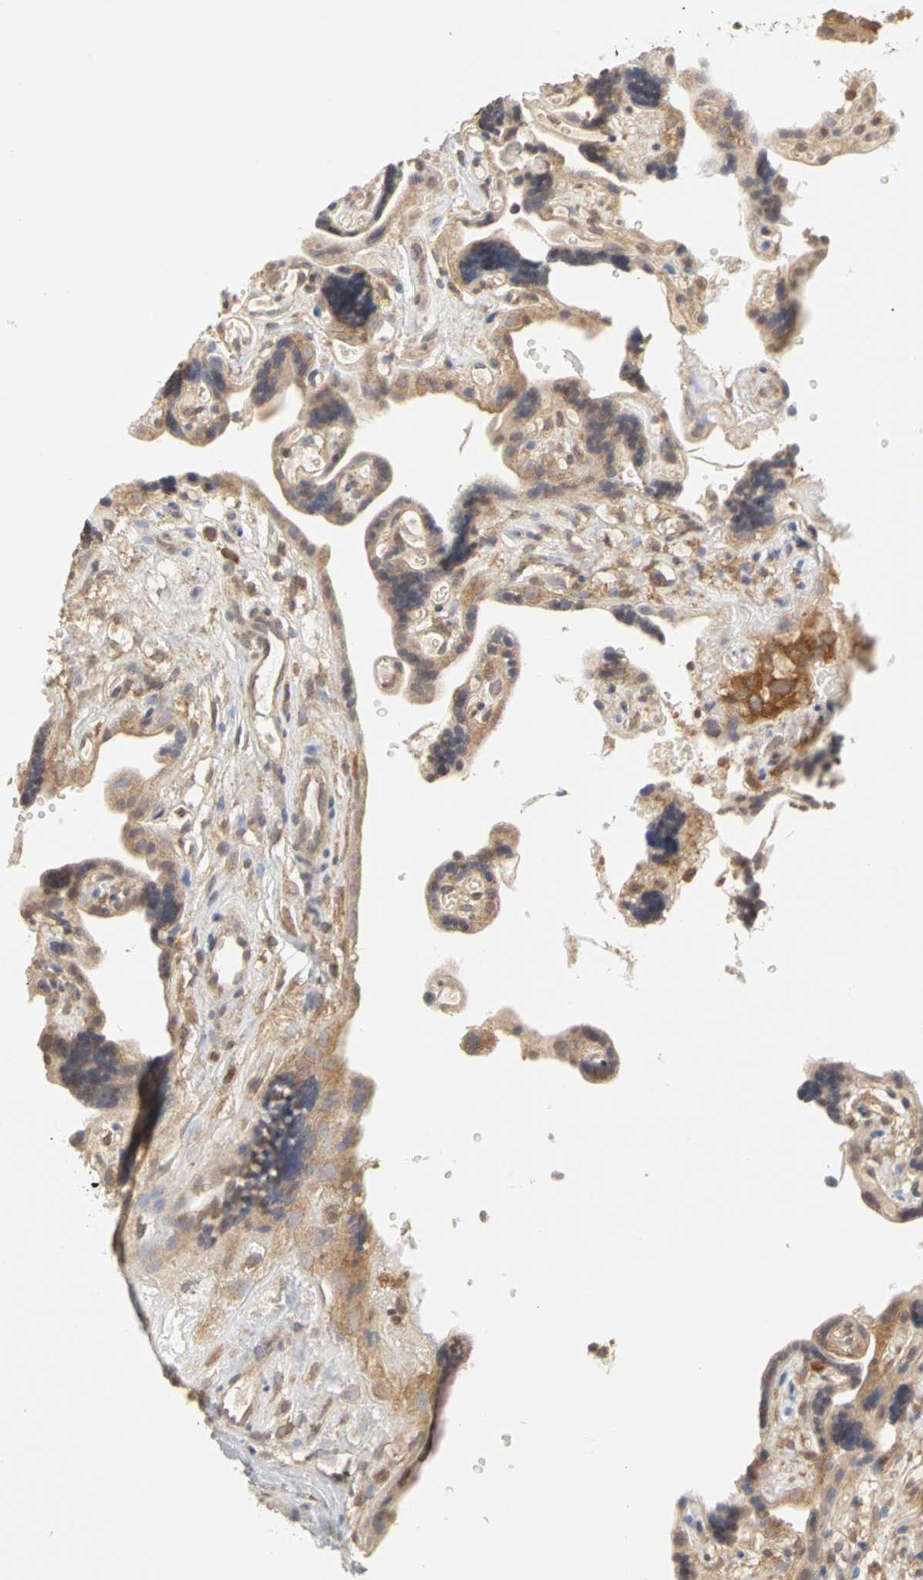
{"staining": {"intensity": "moderate", "quantity": ">75%", "location": "cytoplasmic/membranous"}, "tissue": "placenta", "cell_type": "Decidual cells", "image_type": "normal", "snomed": [{"axis": "morphology", "description": "Normal tissue, NOS"}, {"axis": "topography", "description": "Placenta"}], "caption": "Decidual cells exhibit medium levels of moderate cytoplasmic/membranous expression in about >75% of cells in unremarkable placenta. The protein of interest is stained brown, and the nuclei are stained in blue (DAB IHC with brightfield microscopy, high magnification).", "gene": "IRAK1", "patient": {"sex": "female", "age": 30}}